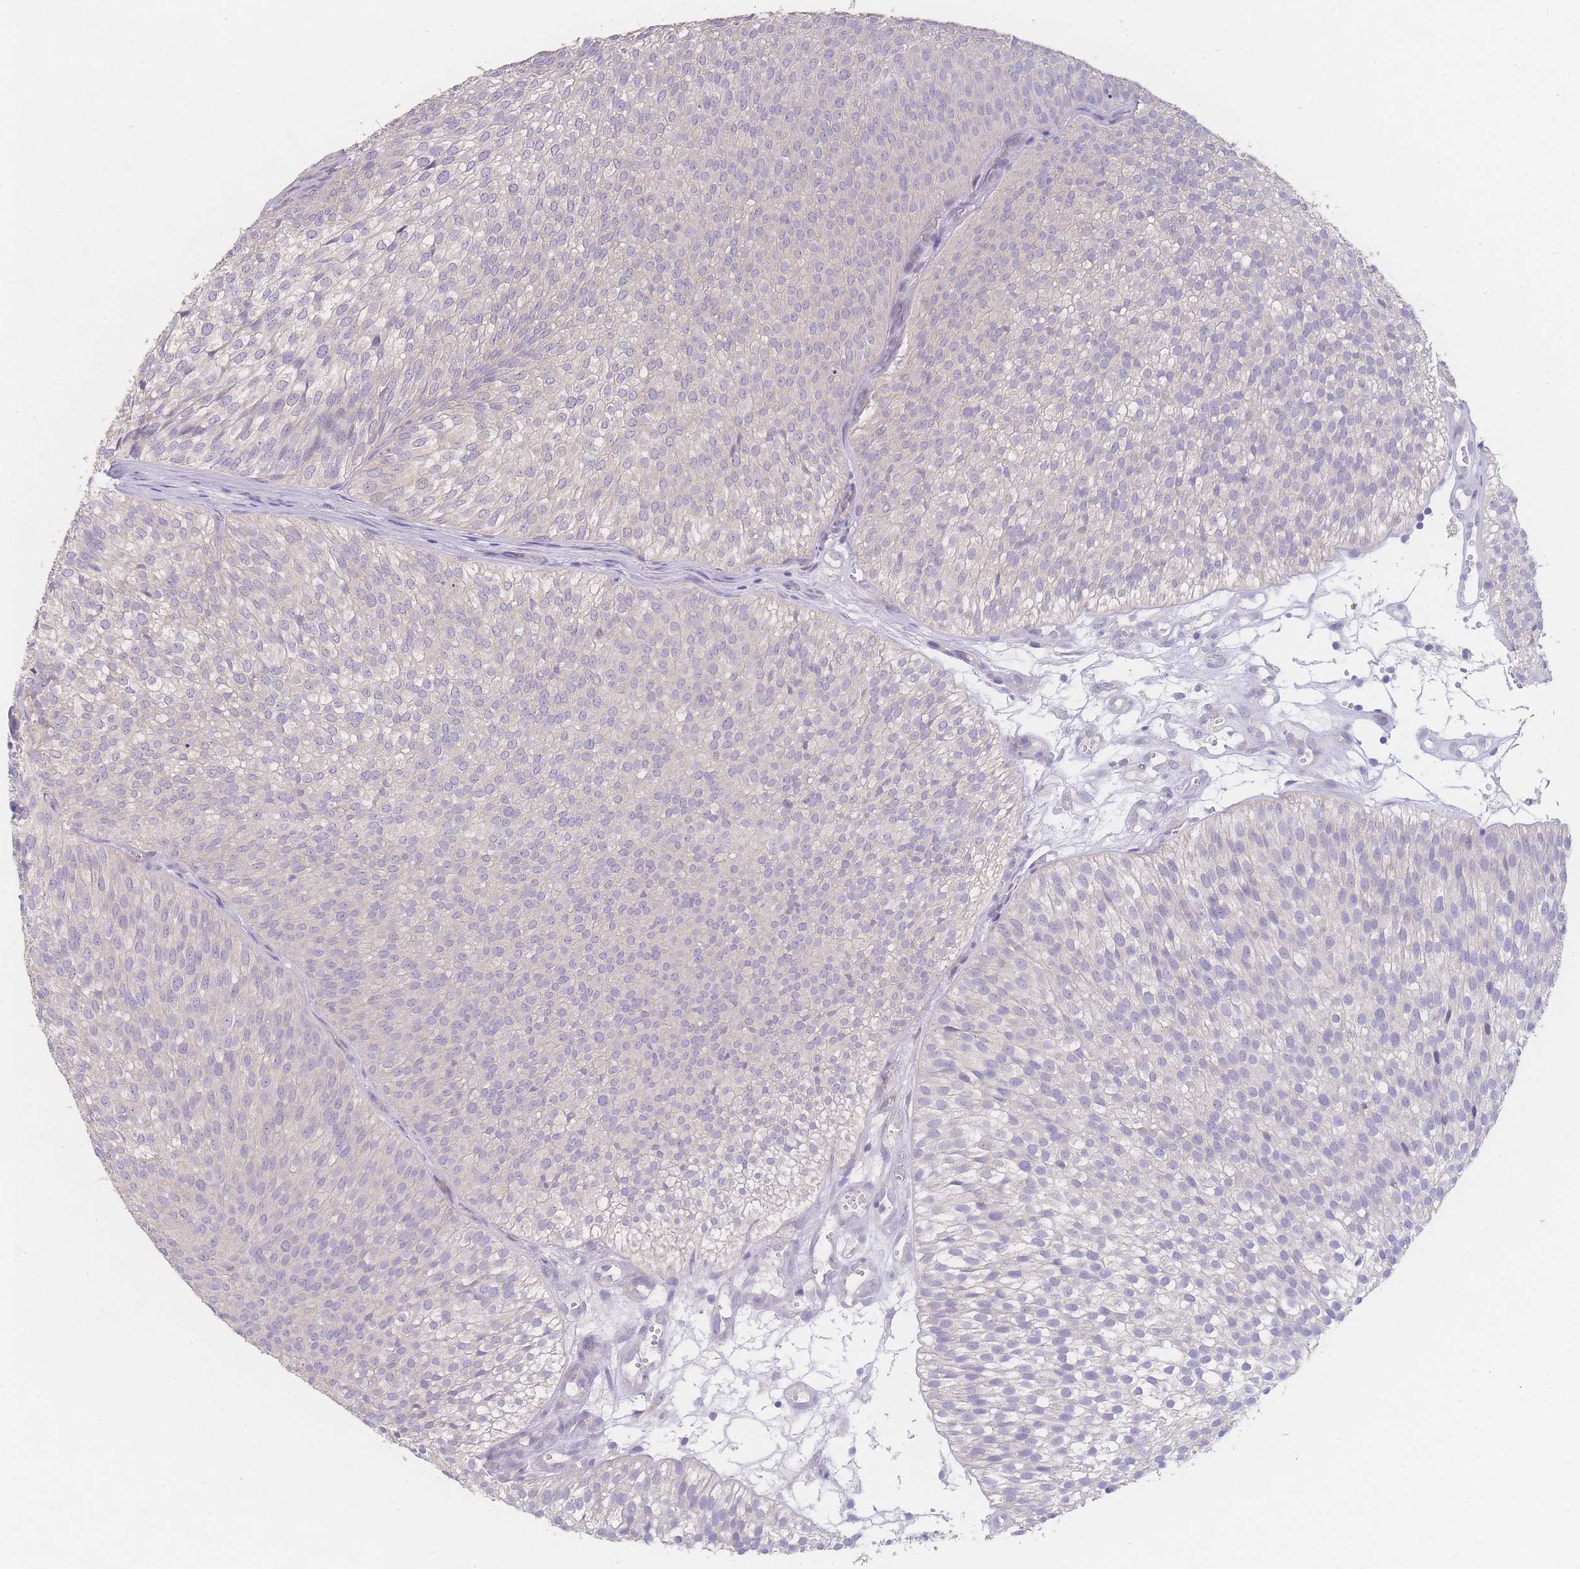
{"staining": {"intensity": "negative", "quantity": "none", "location": "none"}, "tissue": "urothelial cancer", "cell_type": "Tumor cells", "image_type": "cancer", "snomed": [{"axis": "morphology", "description": "Urothelial carcinoma, Low grade"}, {"axis": "topography", "description": "Urinary bladder"}], "caption": "An IHC histopathology image of urothelial cancer is shown. There is no staining in tumor cells of urothelial cancer.", "gene": "GIPR", "patient": {"sex": "male", "age": 91}}